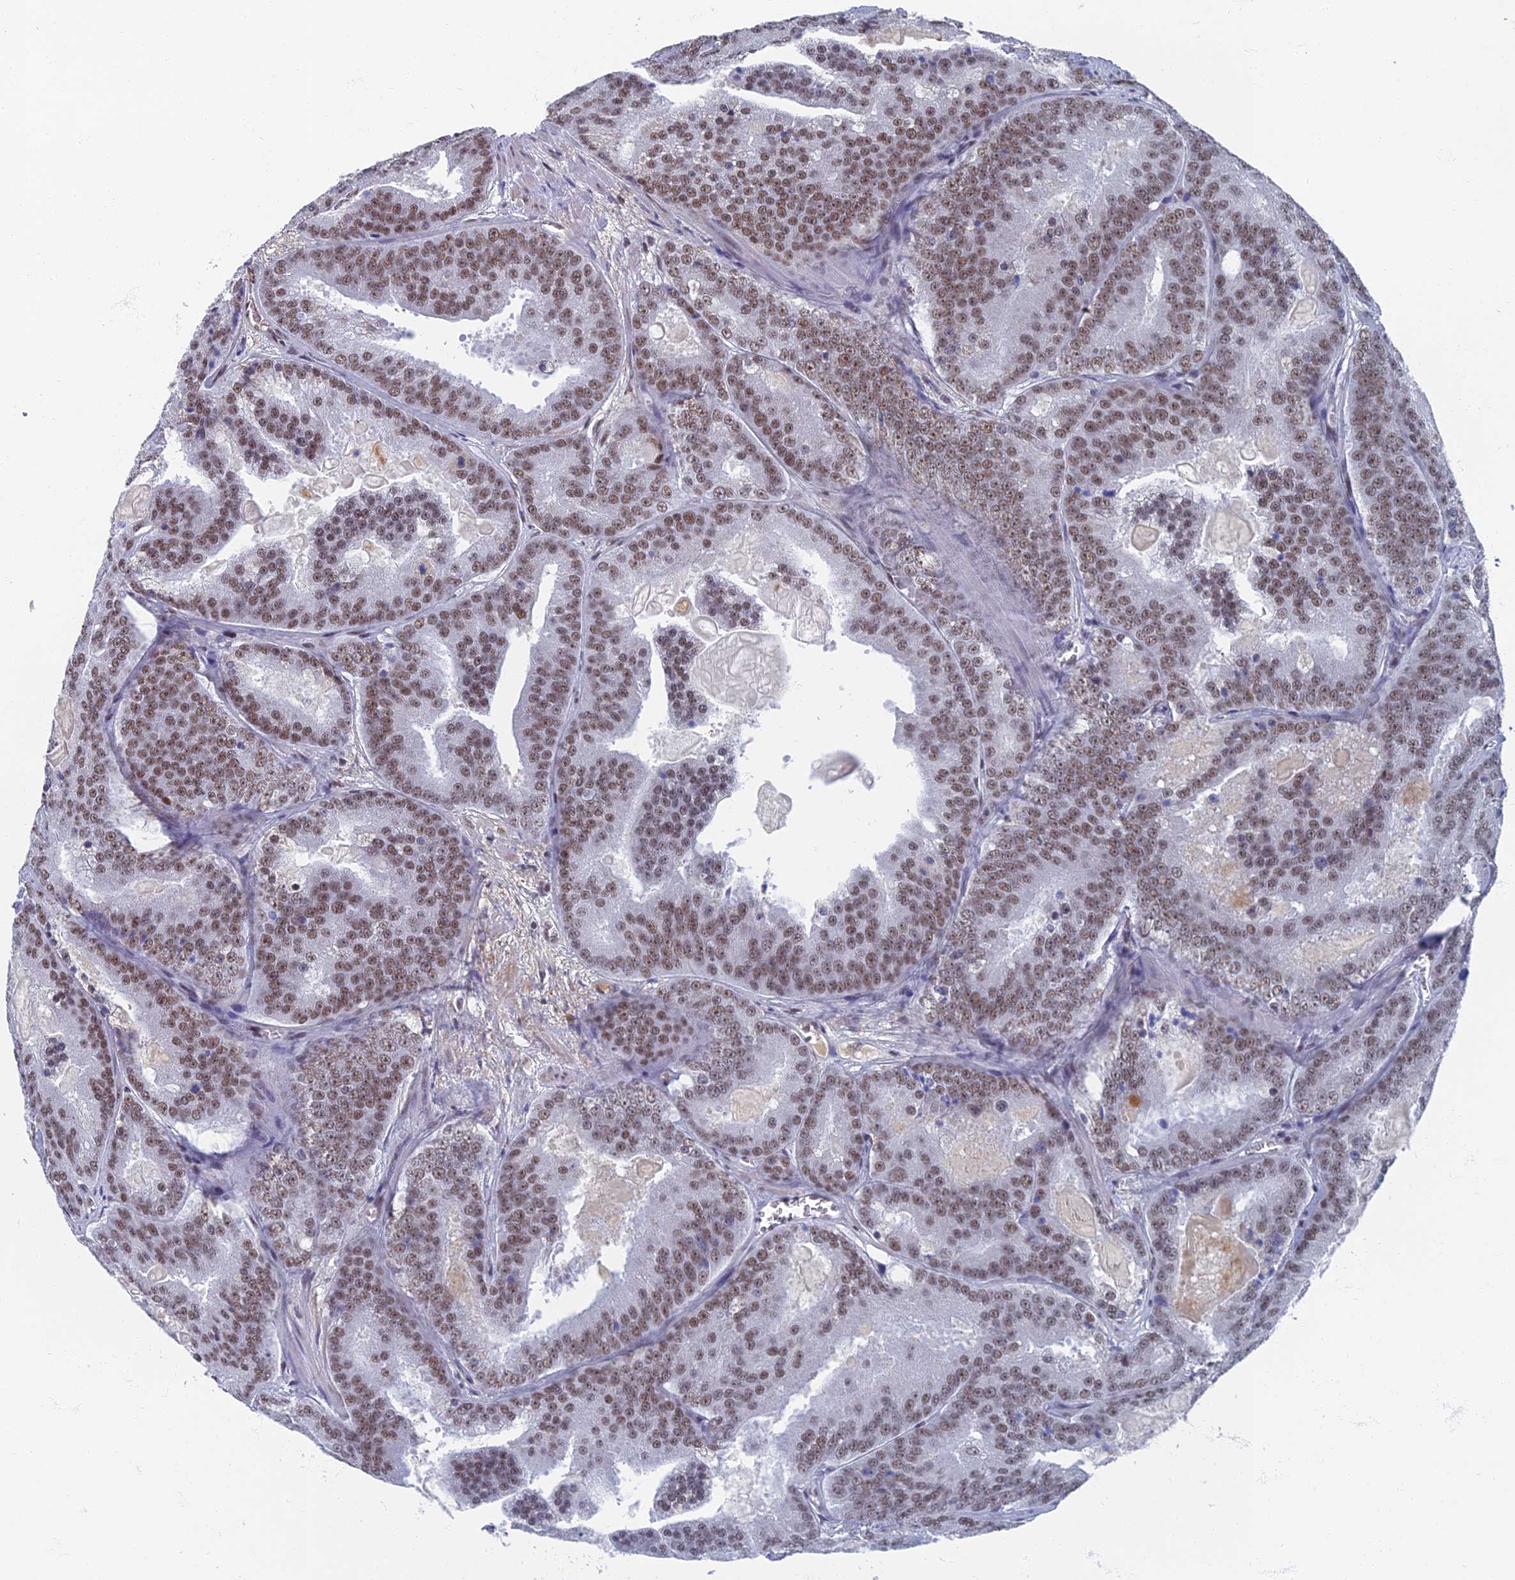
{"staining": {"intensity": "moderate", "quantity": ">75%", "location": "nuclear"}, "tissue": "prostate cancer", "cell_type": "Tumor cells", "image_type": "cancer", "snomed": [{"axis": "morphology", "description": "Adenocarcinoma, High grade"}, {"axis": "topography", "description": "Prostate"}], "caption": "This is a micrograph of immunohistochemistry (IHC) staining of high-grade adenocarcinoma (prostate), which shows moderate positivity in the nuclear of tumor cells.", "gene": "TAF13", "patient": {"sex": "male", "age": 61}}